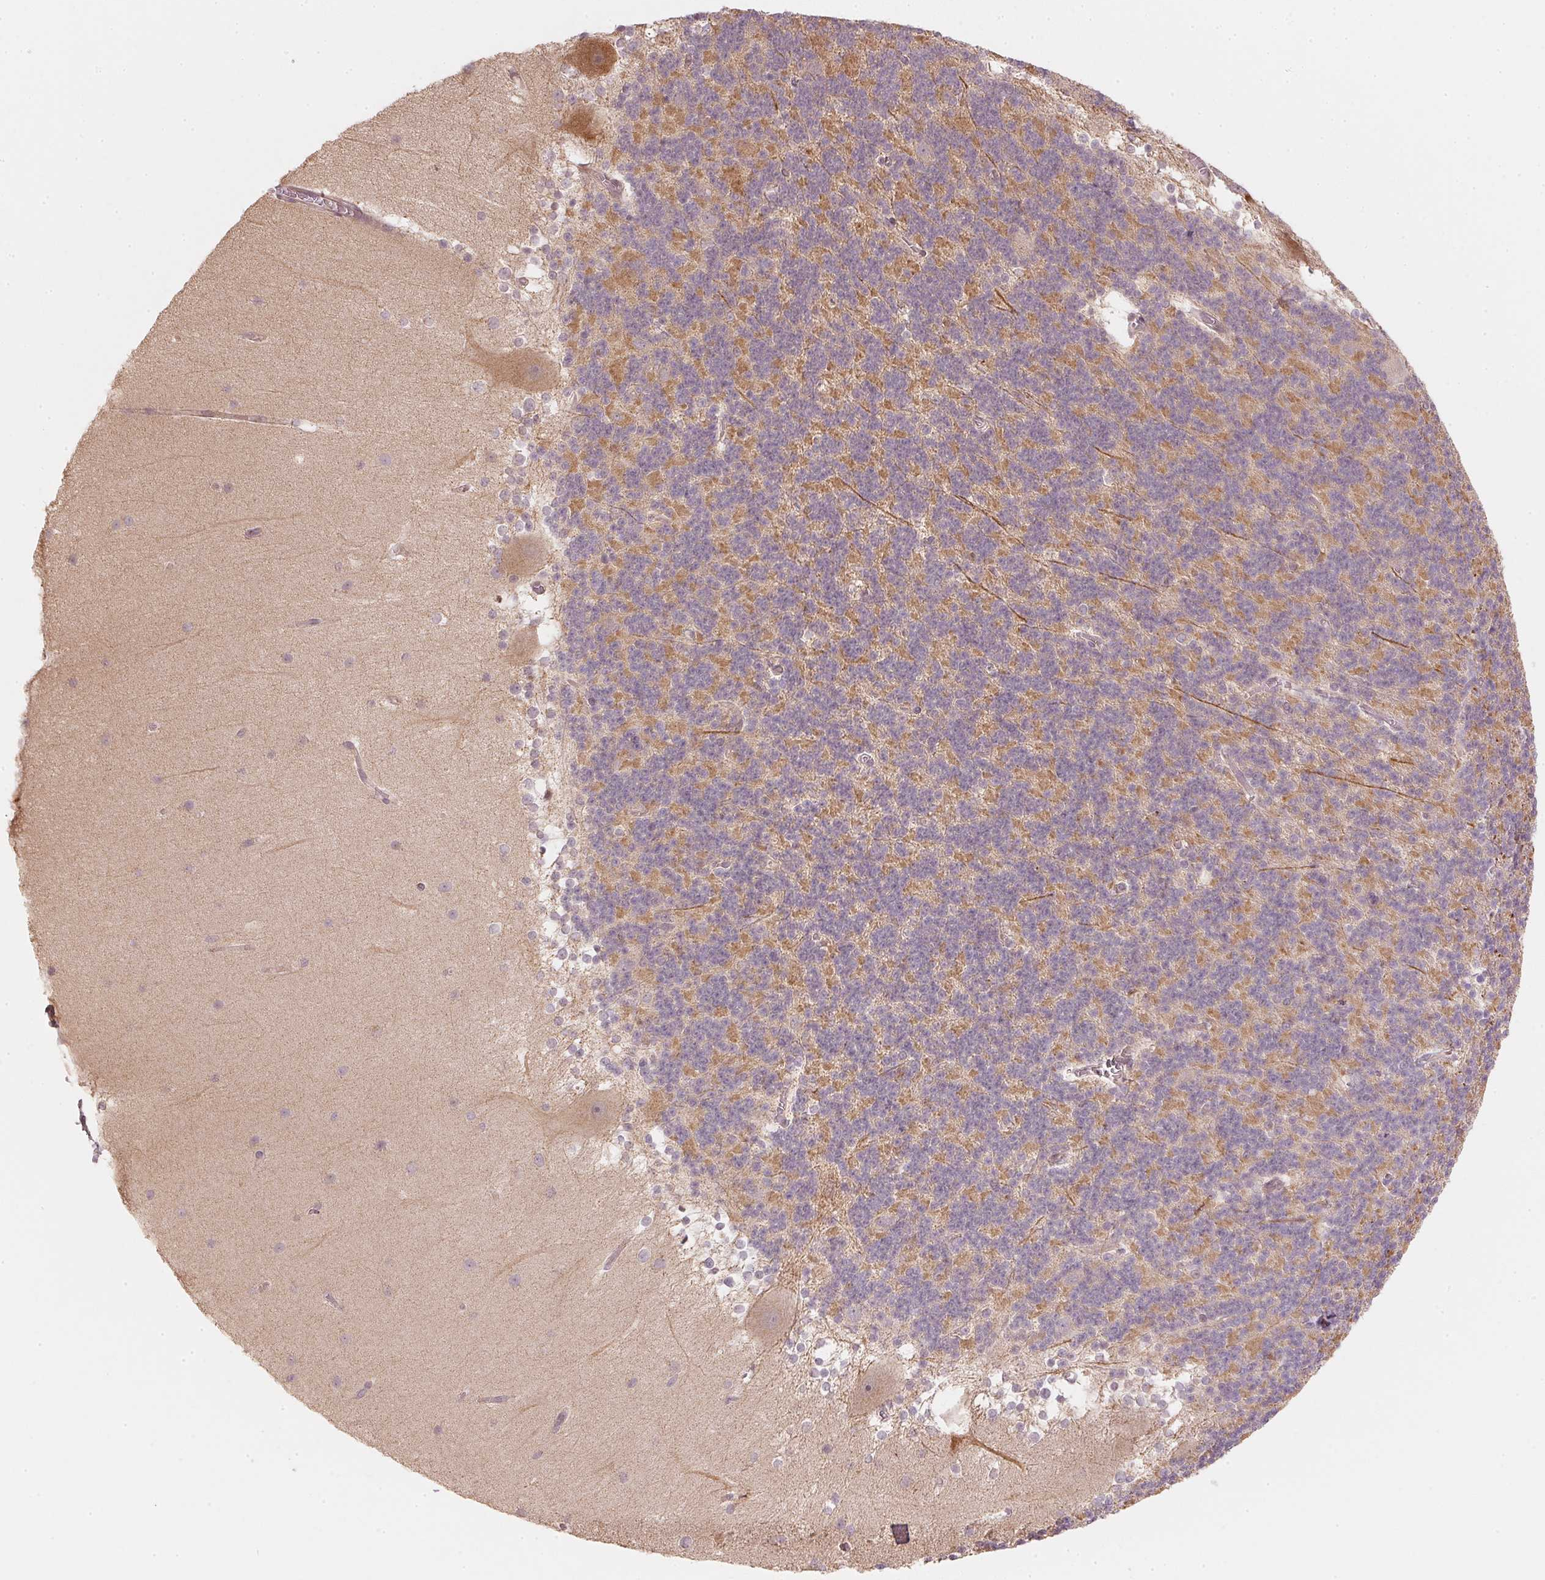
{"staining": {"intensity": "moderate", "quantity": "25%-75%", "location": "cytoplasmic/membranous"}, "tissue": "cerebellum", "cell_type": "Cells in granular layer", "image_type": "normal", "snomed": [{"axis": "morphology", "description": "Normal tissue, NOS"}, {"axis": "topography", "description": "Cerebellum"}], "caption": "High-power microscopy captured an immunohistochemistry (IHC) histopathology image of unremarkable cerebellum, revealing moderate cytoplasmic/membranous positivity in about 25%-75% of cells in granular layer.", "gene": "WDR54", "patient": {"sex": "female", "age": 19}}